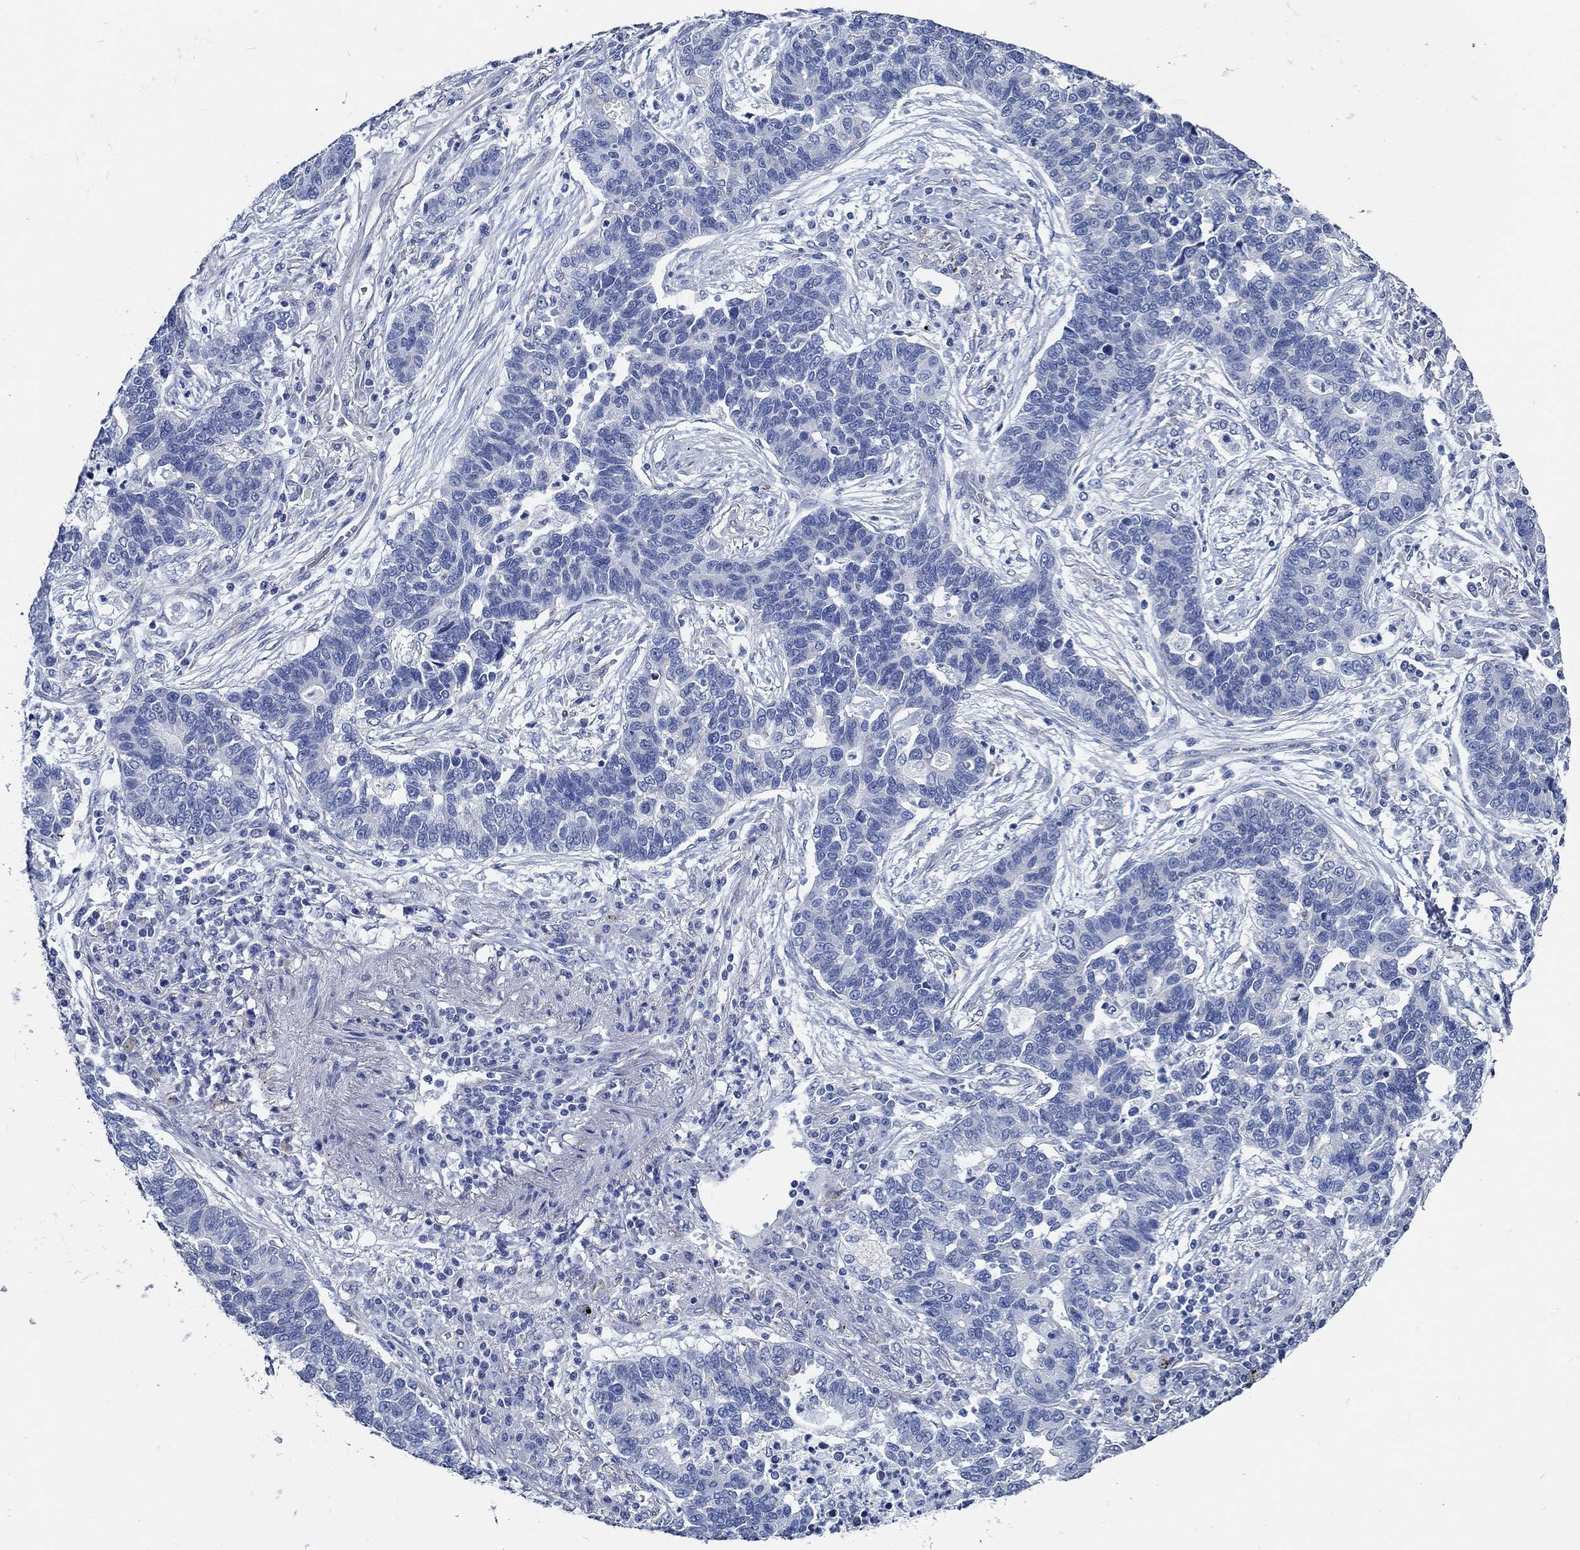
{"staining": {"intensity": "negative", "quantity": "none", "location": "none"}, "tissue": "lung cancer", "cell_type": "Tumor cells", "image_type": "cancer", "snomed": [{"axis": "morphology", "description": "Adenocarcinoma, NOS"}, {"axis": "topography", "description": "Lung"}], "caption": "Tumor cells show no significant staining in adenocarcinoma (lung).", "gene": "HECW2", "patient": {"sex": "female", "age": 57}}